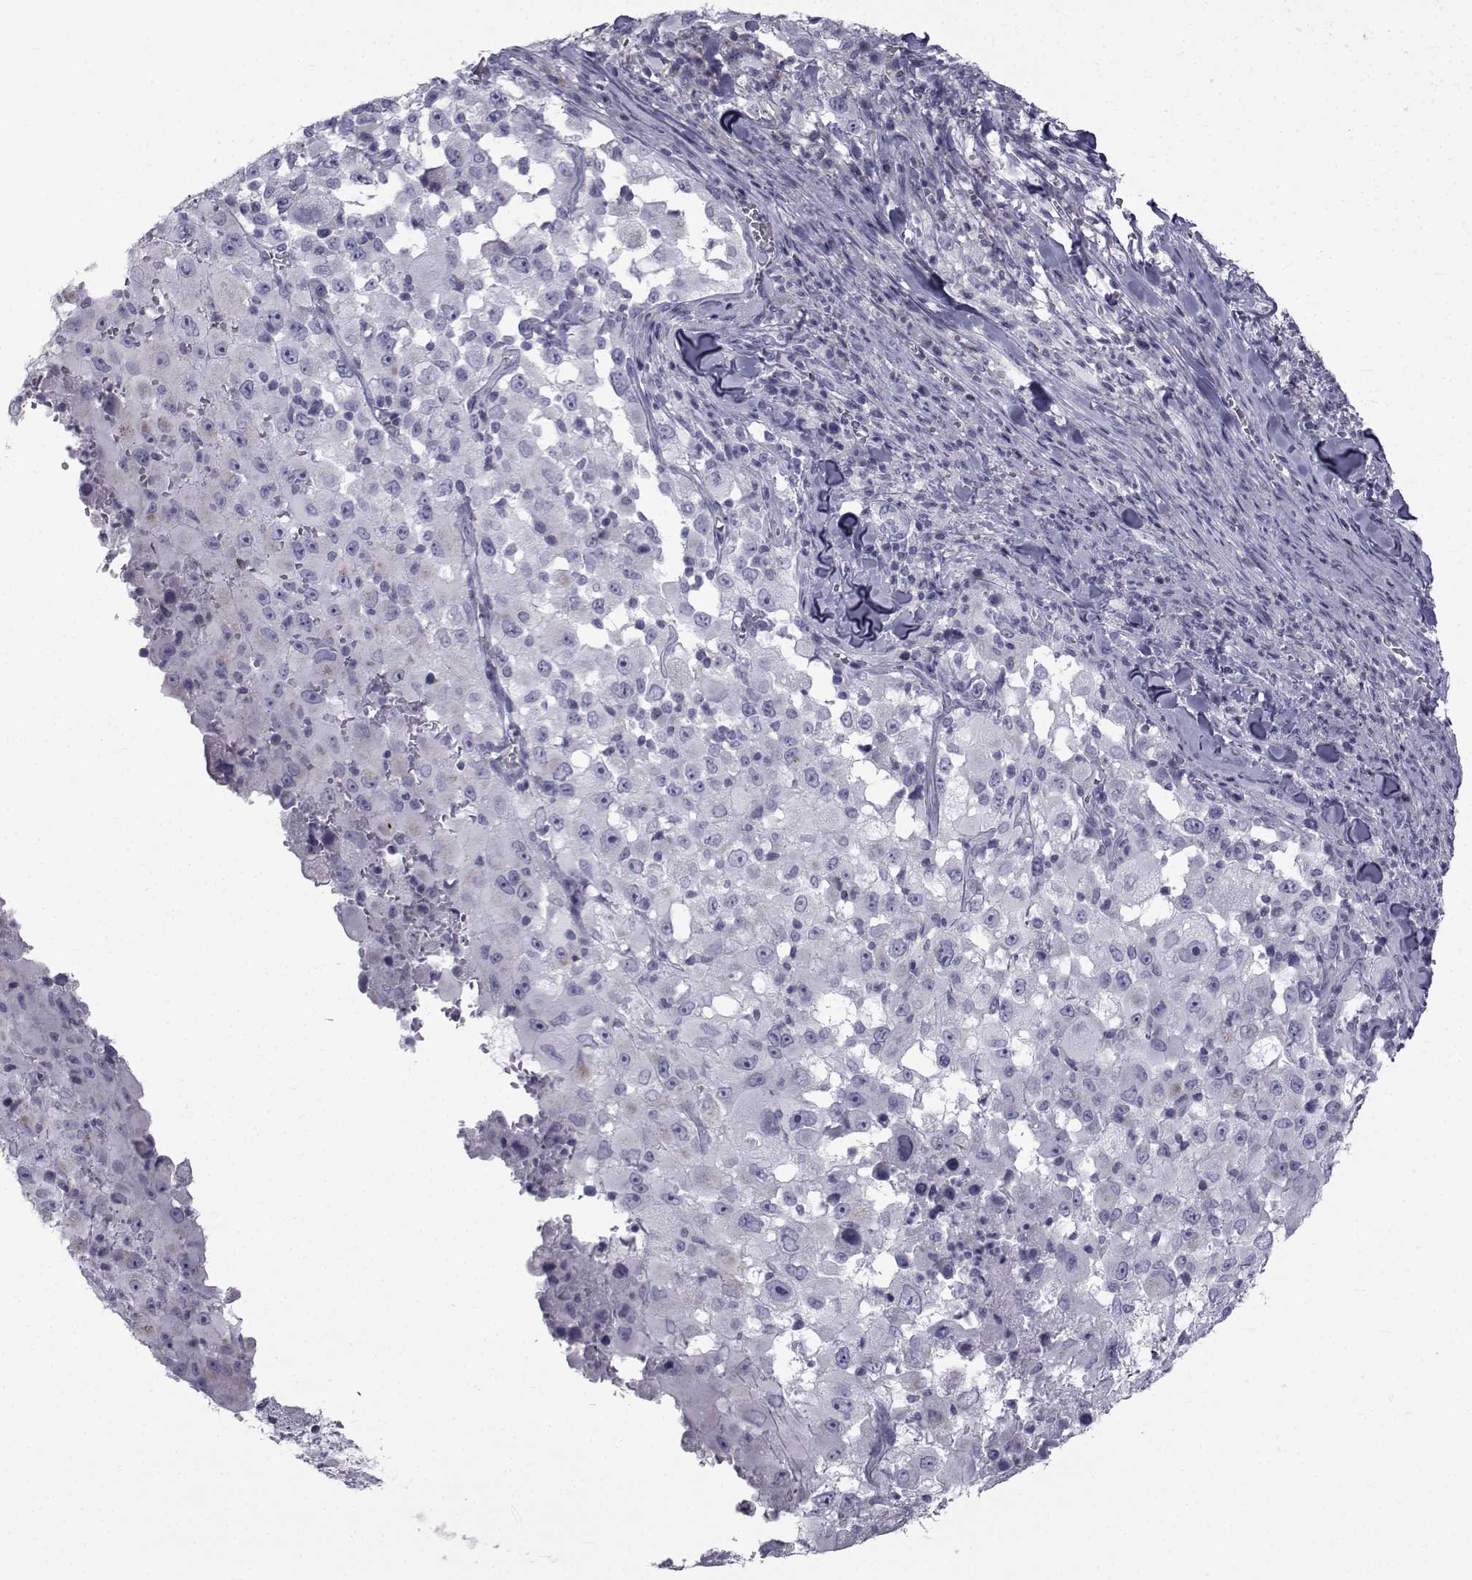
{"staining": {"intensity": "negative", "quantity": "none", "location": "none"}, "tissue": "melanoma", "cell_type": "Tumor cells", "image_type": "cancer", "snomed": [{"axis": "morphology", "description": "Malignant melanoma, Metastatic site"}, {"axis": "topography", "description": "Soft tissue"}], "caption": "This is an immunohistochemistry micrograph of human malignant melanoma (metastatic site). There is no expression in tumor cells.", "gene": "FDXR", "patient": {"sex": "male", "age": 50}}